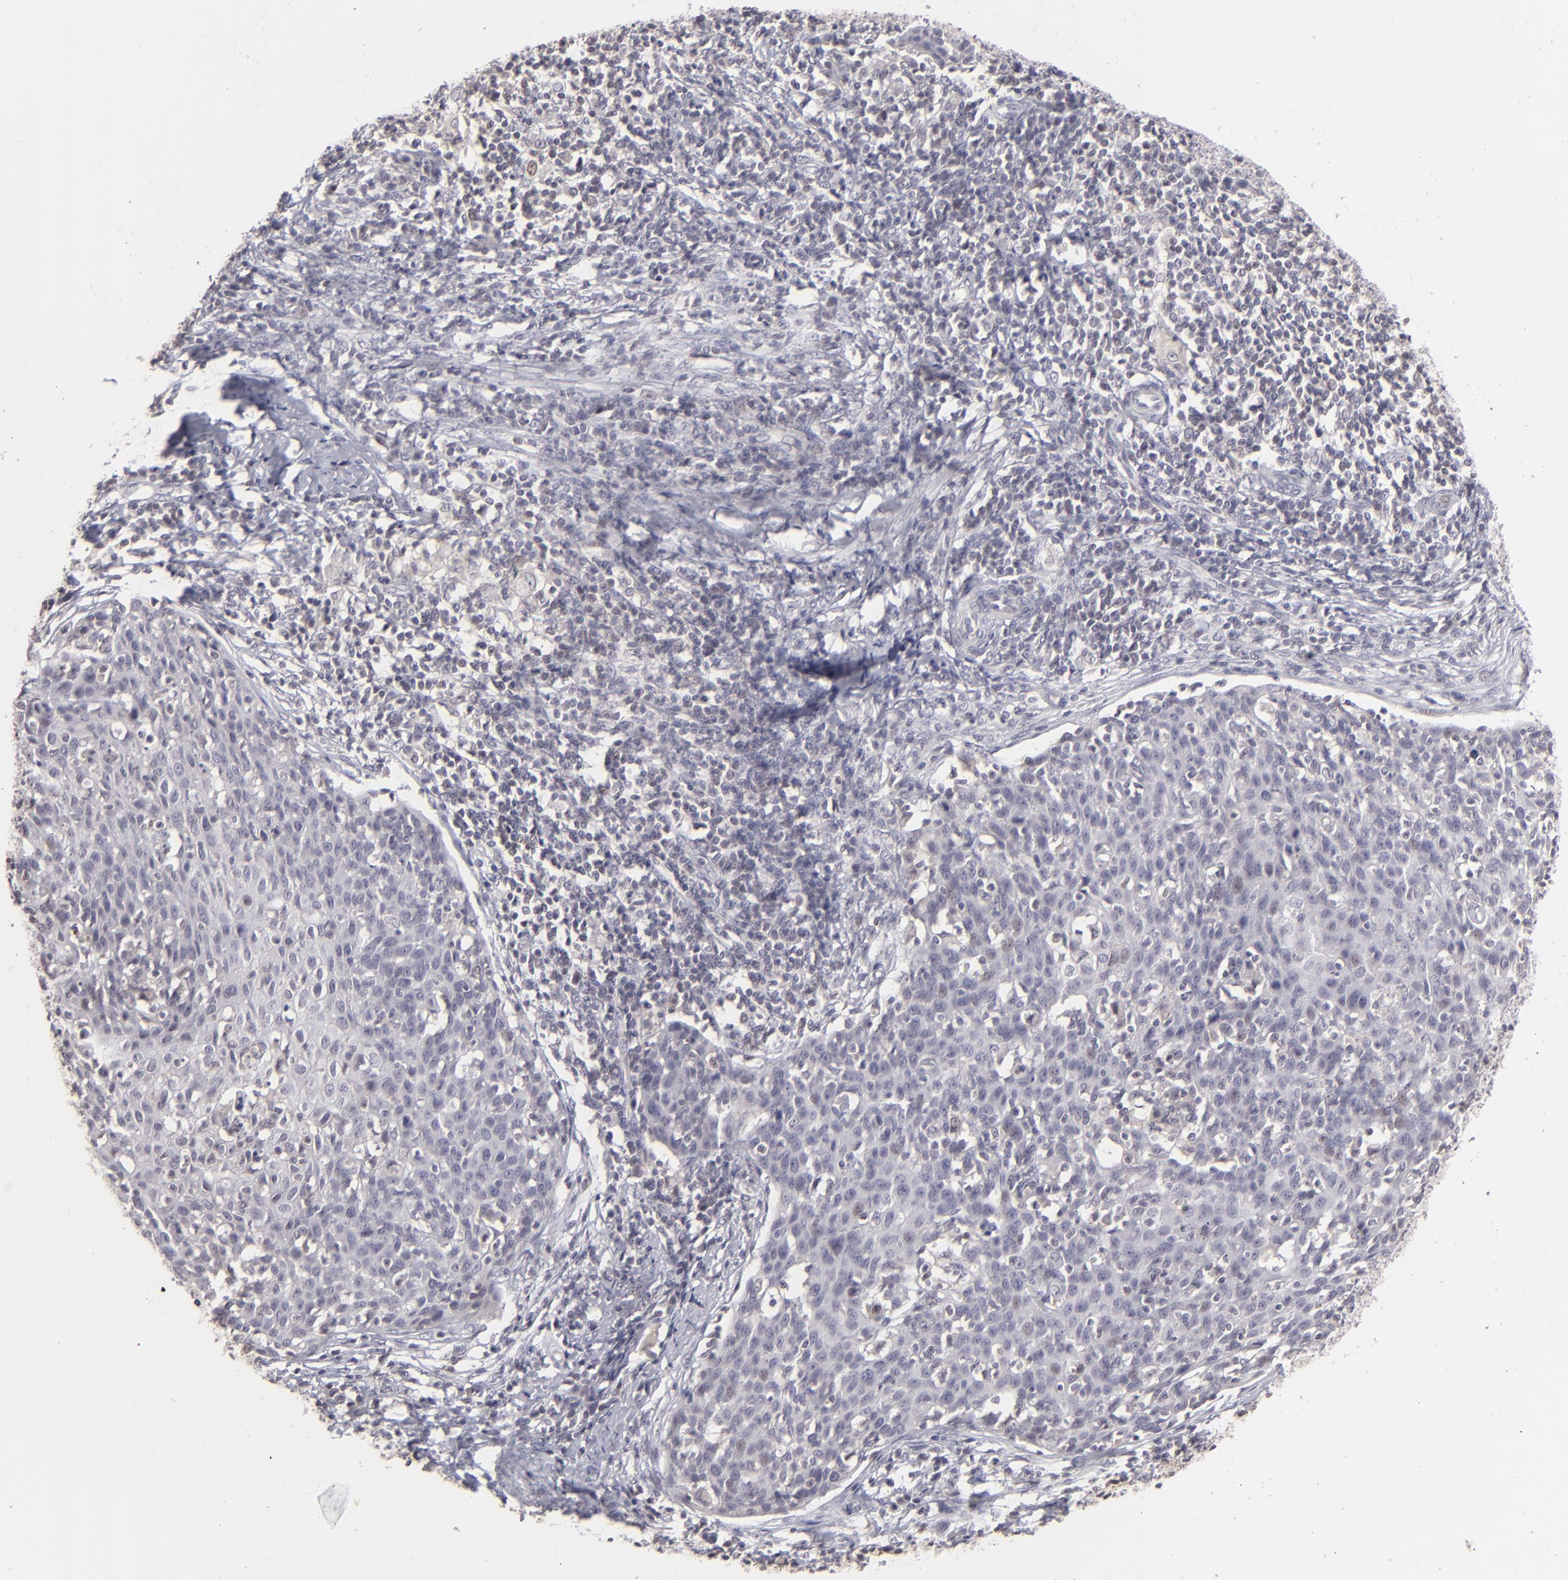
{"staining": {"intensity": "negative", "quantity": "none", "location": "none"}, "tissue": "cervical cancer", "cell_type": "Tumor cells", "image_type": "cancer", "snomed": [{"axis": "morphology", "description": "Squamous cell carcinoma, NOS"}, {"axis": "topography", "description": "Cervix"}], "caption": "Tumor cells are negative for brown protein staining in cervical cancer.", "gene": "CLDN2", "patient": {"sex": "female", "age": 38}}